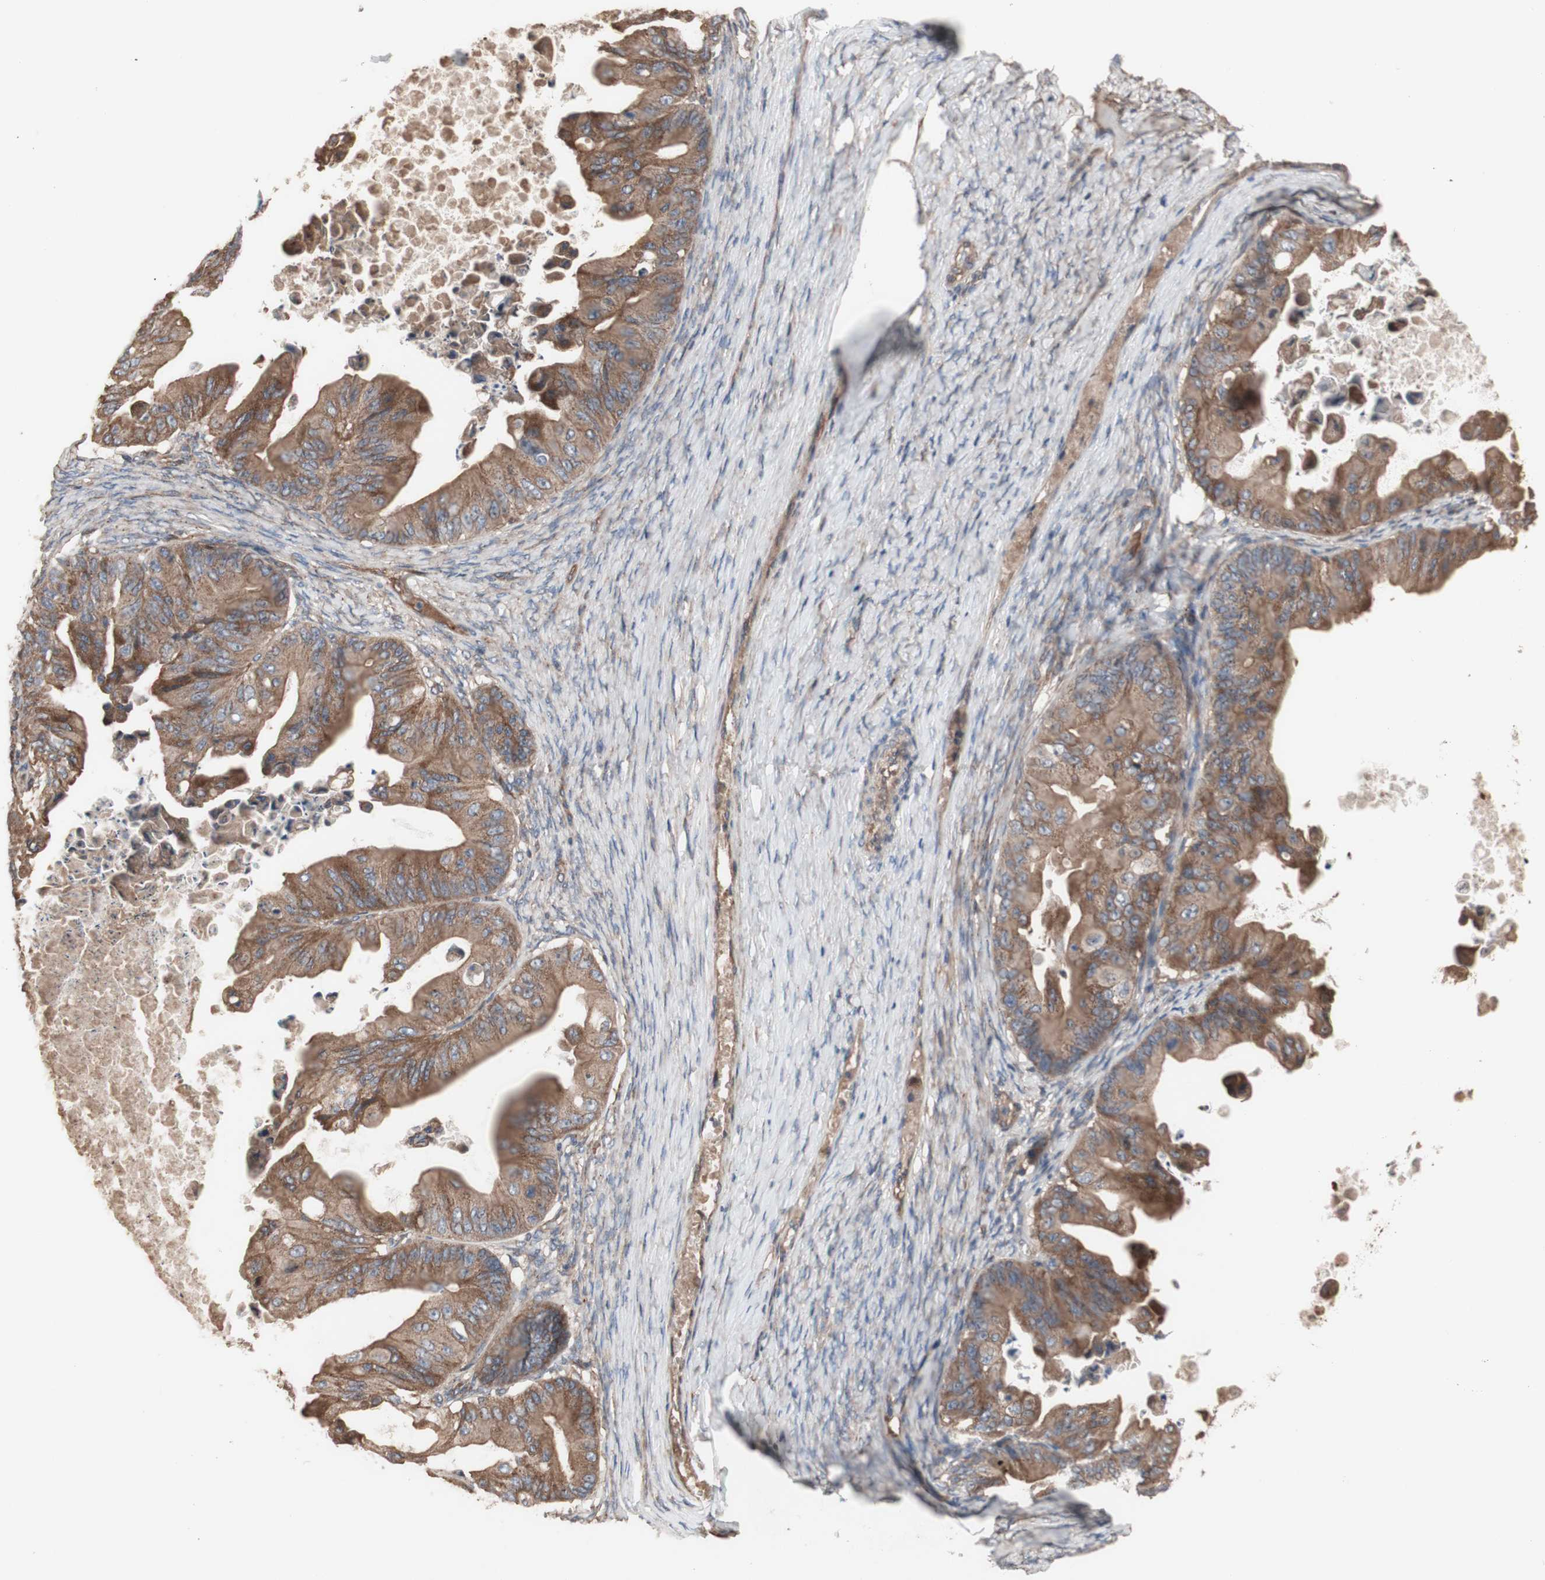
{"staining": {"intensity": "moderate", "quantity": ">75%", "location": "cytoplasmic/membranous"}, "tissue": "ovarian cancer", "cell_type": "Tumor cells", "image_type": "cancer", "snomed": [{"axis": "morphology", "description": "Cystadenocarcinoma, mucinous, NOS"}, {"axis": "topography", "description": "Ovary"}], "caption": "Human ovarian mucinous cystadenocarcinoma stained with a brown dye reveals moderate cytoplasmic/membranous positive expression in approximately >75% of tumor cells.", "gene": "COPB1", "patient": {"sex": "female", "age": 37}}